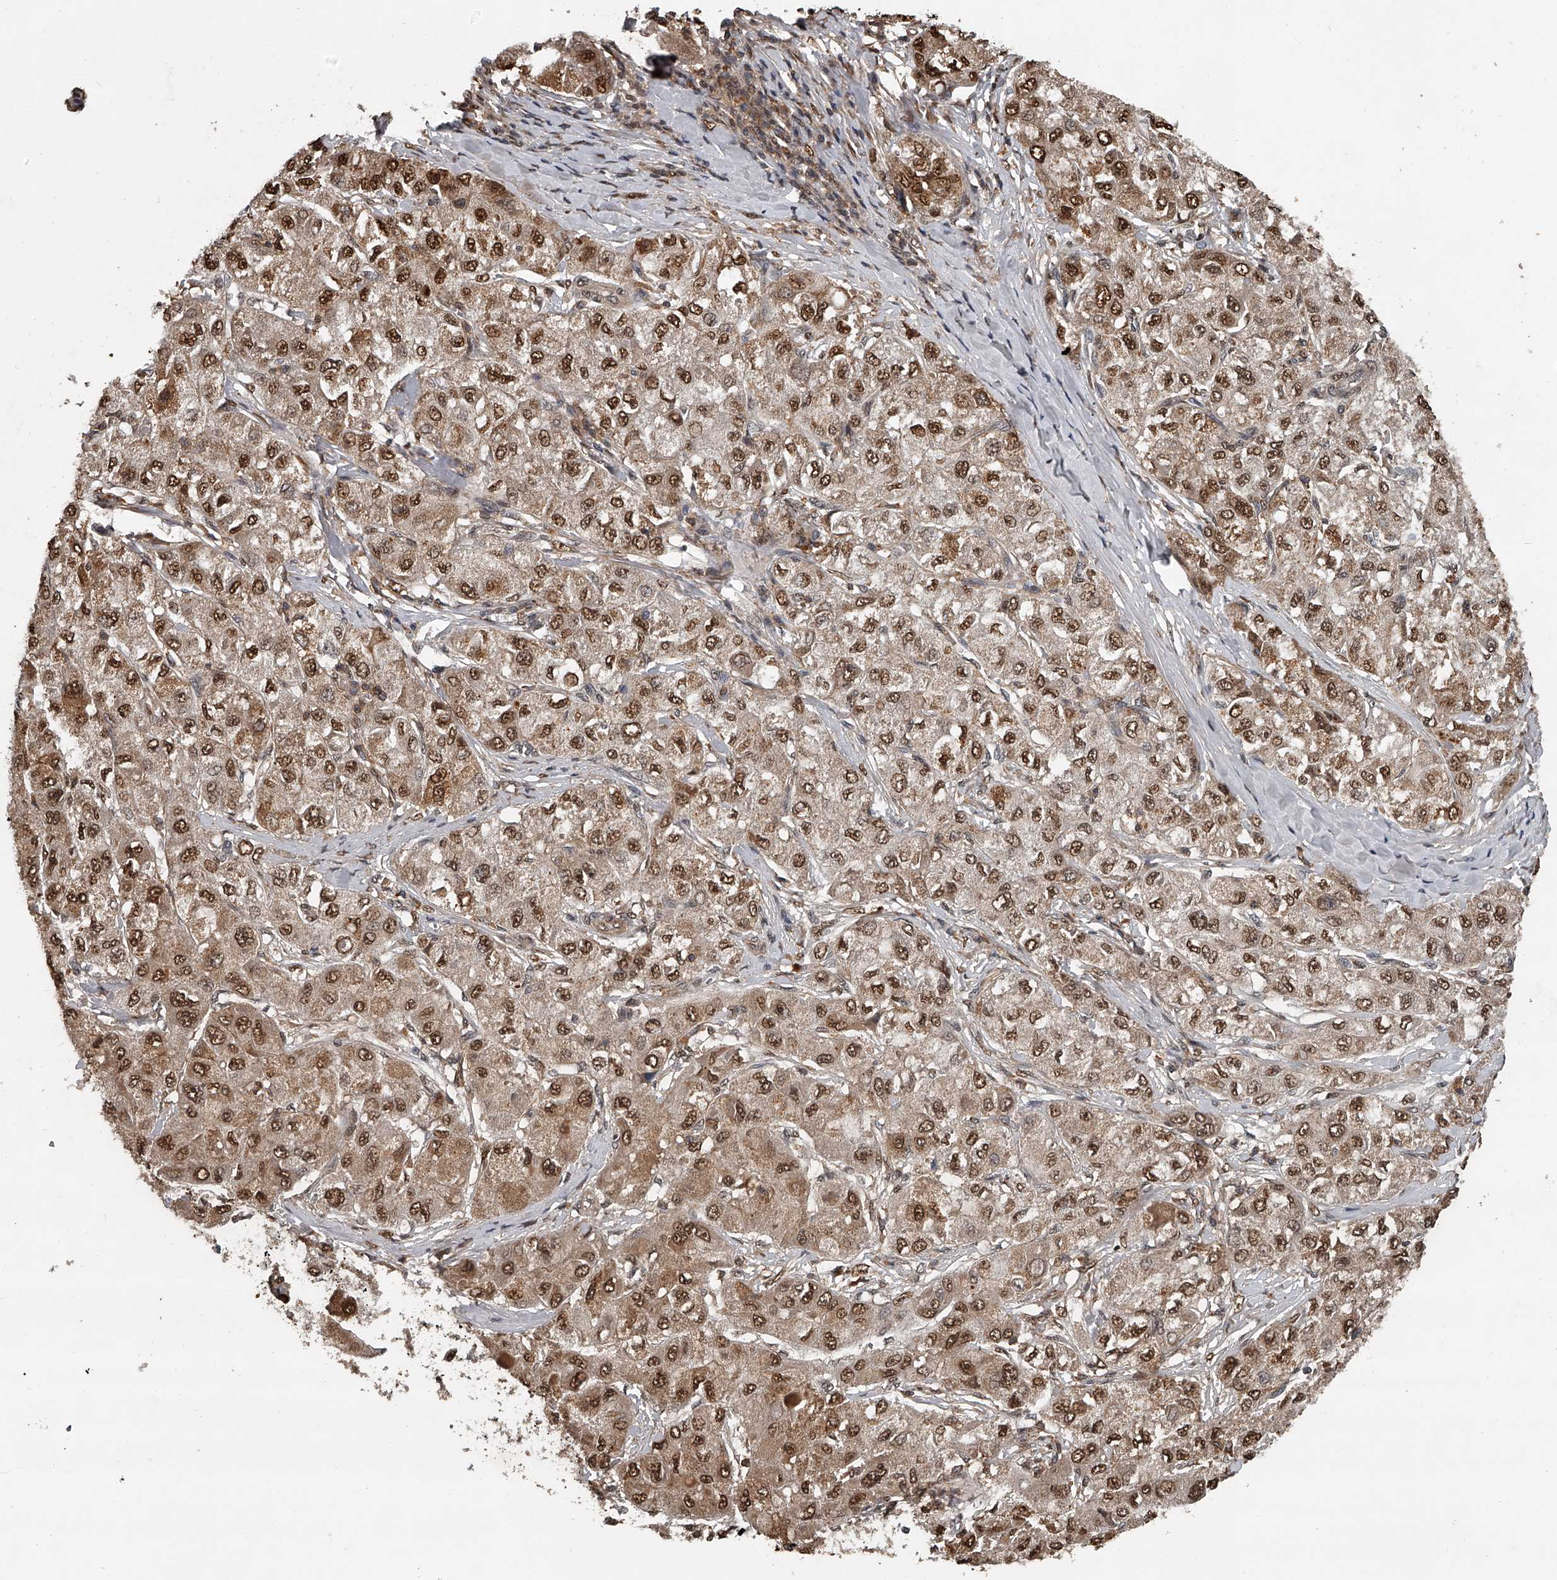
{"staining": {"intensity": "strong", "quantity": ">75%", "location": "cytoplasmic/membranous,nuclear"}, "tissue": "liver cancer", "cell_type": "Tumor cells", "image_type": "cancer", "snomed": [{"axis": "morphology", "description": "Carcinoma, Hepatocellular, NOS"}, {"axis": "topography", "description": "Liver"}], "caption": "The photomicrograph displays staining of liver cancer (hepatocellular carcinoma), revealing strong cytoplasmic/membranous and nuclear protein expression (brown color) within tumor cells.", "gene": "PLEKHG1", "patient": {"sex": "male", "age": 80}}